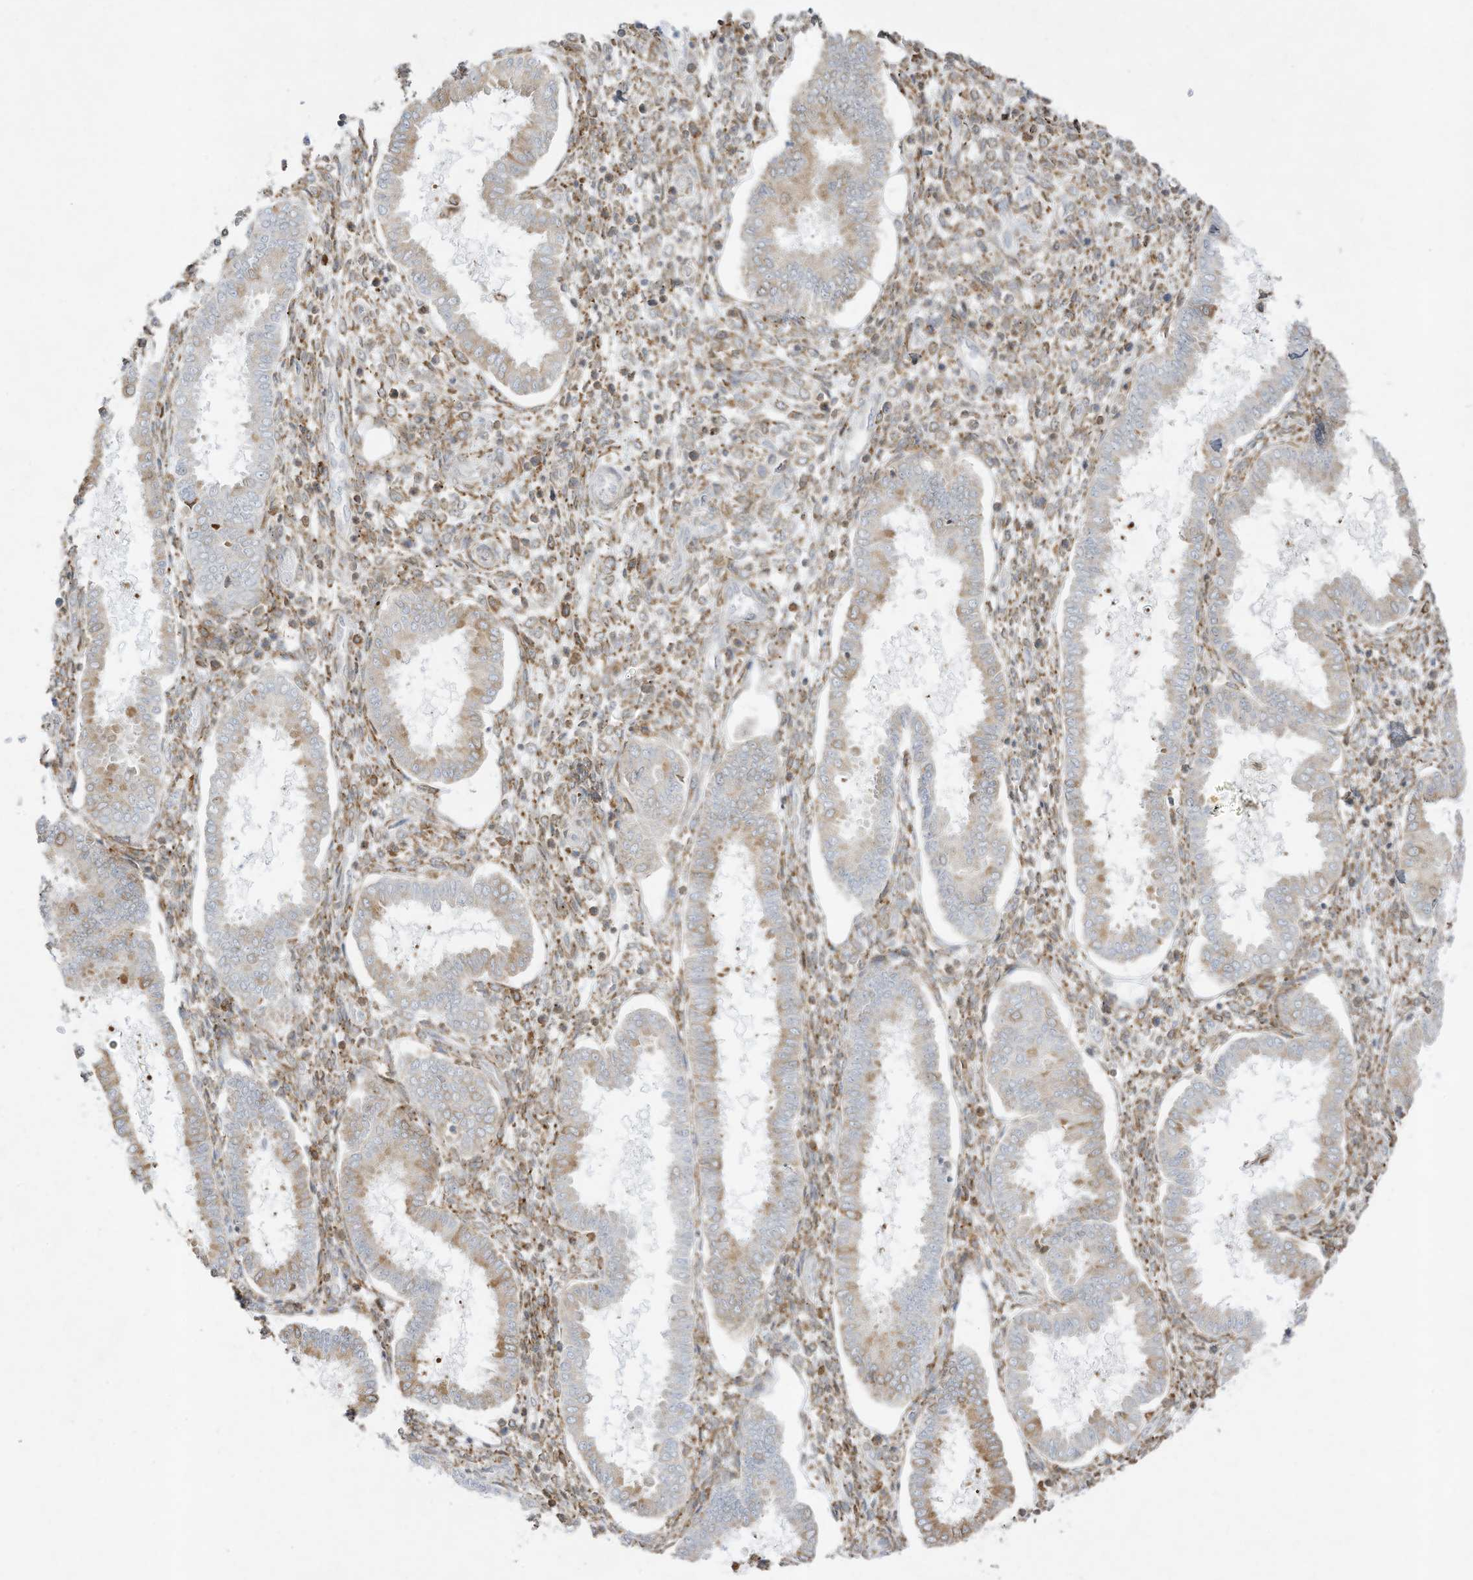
{"staining": {"intensity": "weak", "quantity": "<25%", "location": "cytoplasmic/membranous"}, "tissue": "endometrium", "cell_type": "Cells in endometrial stroma", "image_type": "normal", "snomed": [{"axis": "morphology", "description": "Normal tissue, NOS"}, {"axis": "topography", "description": "Endometrium"}], "caption": "A high-resolution image shows IHC staining of normal endometrium, which displays no significant staining in cells in endometrial stroma. (Stains: DAB IHC with hematoxylin counter stain, Microscopy: brightfield microscopy at high magnification).", "gene": "PTK6", "patient": {"sex": "female", "age": 24}}